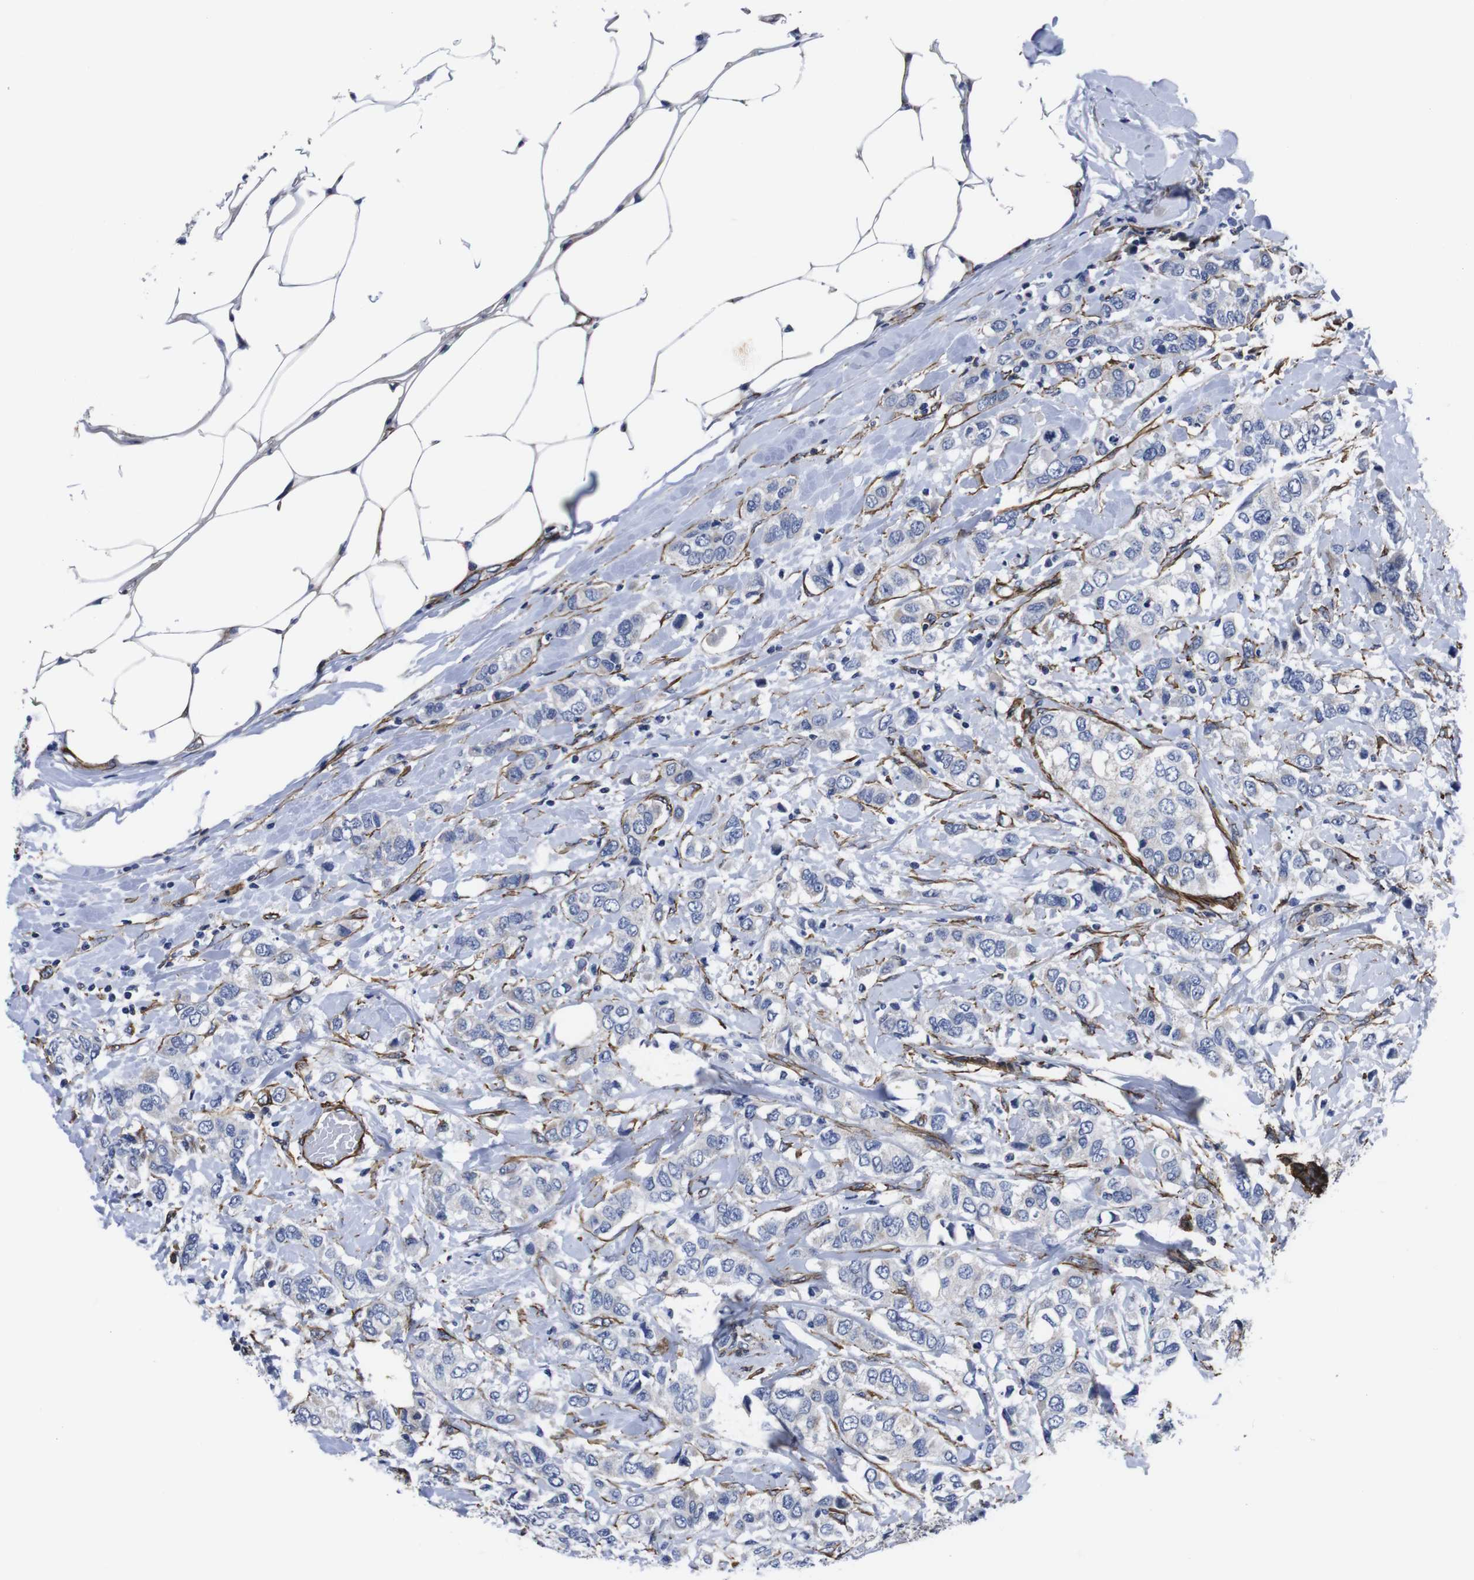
{"staining": {"intensity": "negative", "quantity": "none", "location": "none"}, "tissue": "breast cancer", "cell_type": "Tumor cells", "image_type": "cancer", "snomed": [{"axis": "morphology", "description": "Duct carcinoma"}, {"axis": "topography", "description": "Breast"}], "caption": "The image displays no significant positivity in tumor cells of breast cancer (intraductal carcinoma). (Brightfield microscopy of DAB (3,3'-diaminobenzidine) immunohistochemistry at high magnification).", "gene": "WNT10A", "patient": {"sex": "female", "age": 50}}